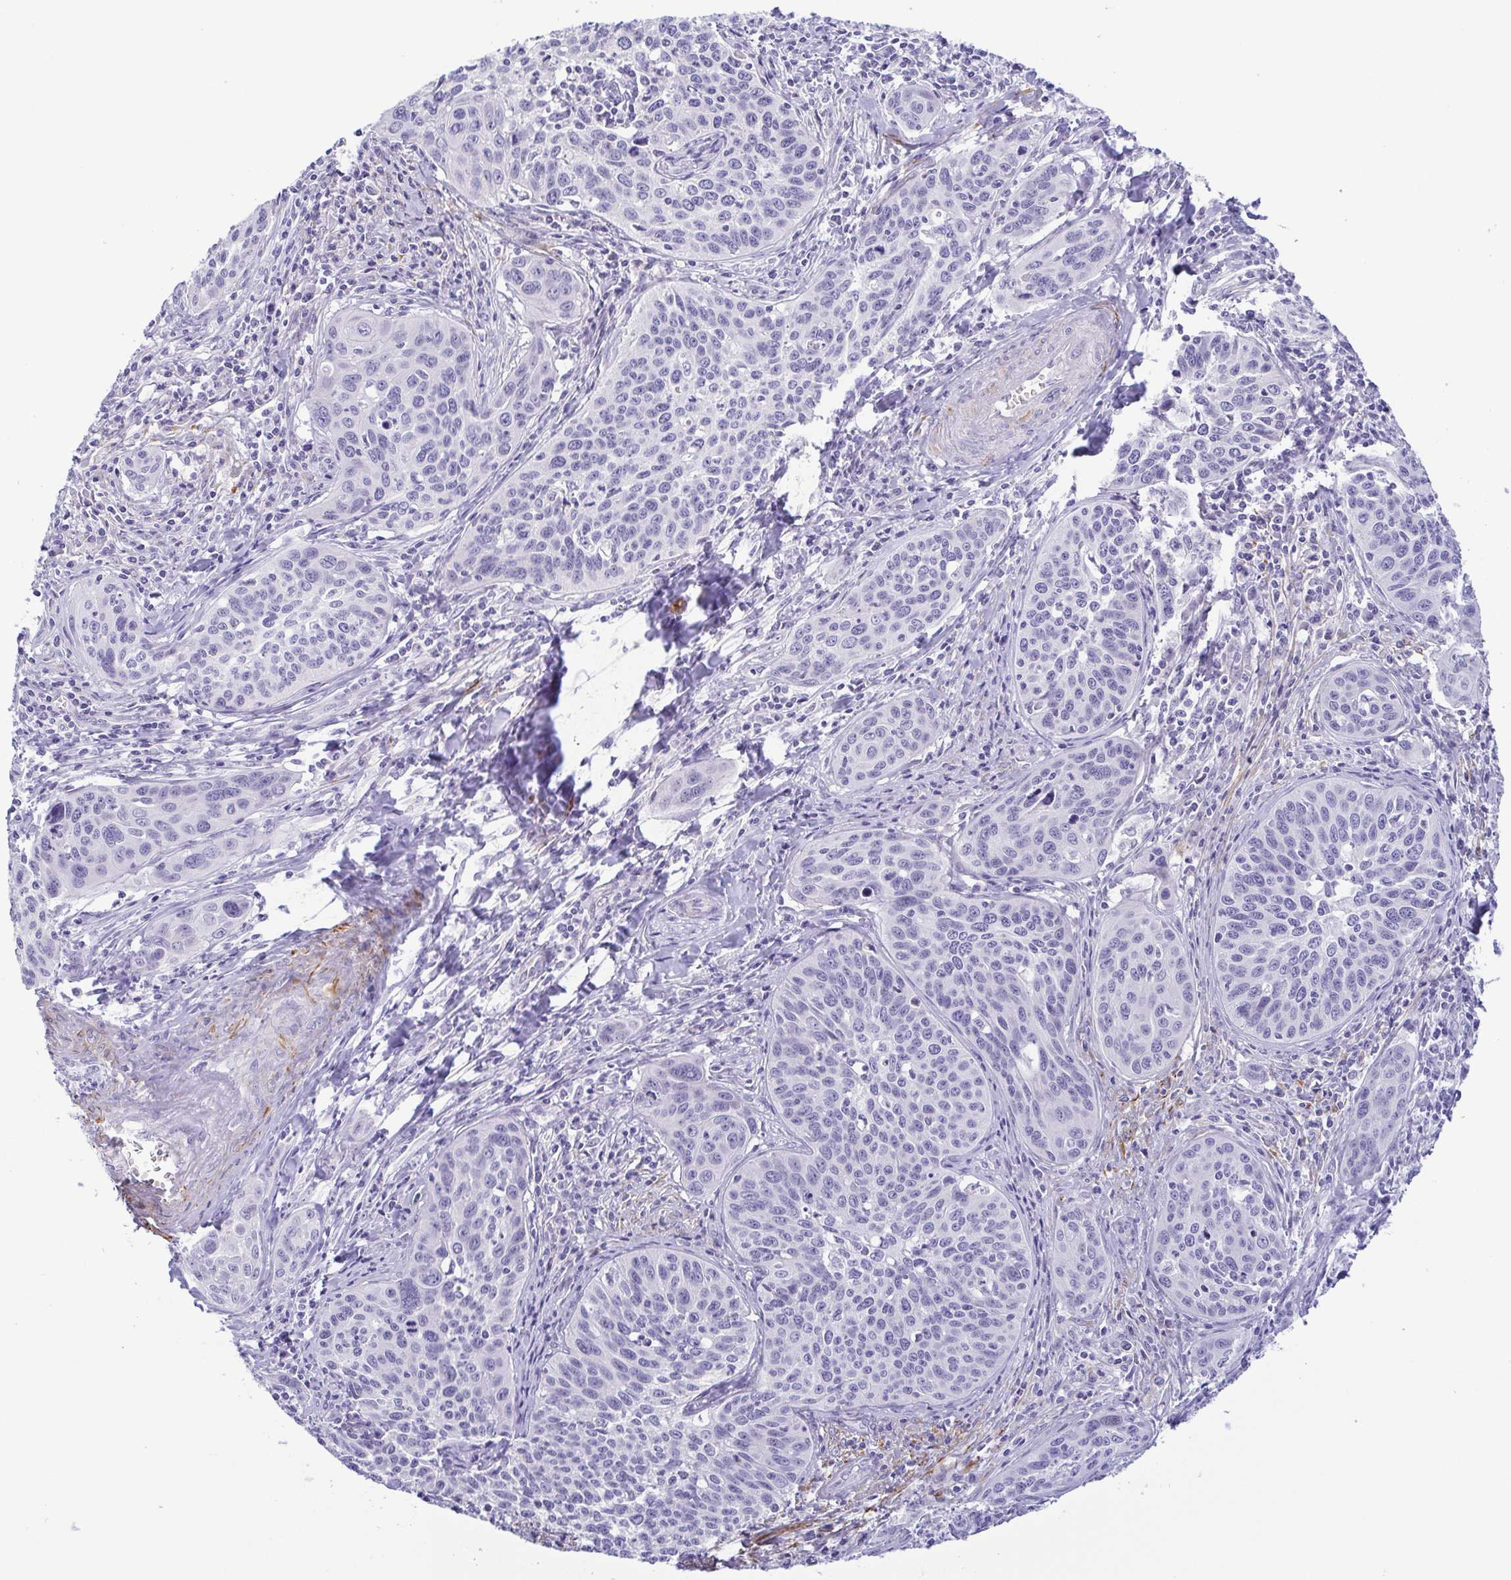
{"staining": {"intensity": "negative", "quantity": "none", "location": "none"}, "tissue": "cervical cancer", "cell_type": "Tumor cells", "image_type": "cancer", "snomed": [{"axis": "morphology", "description": "Squamous cell carcinoma, NOS"}, {"axis": "topography", "description": "Cervix"}], "caption": "Tumor cells are negative for protein expression in human squamous cell carcinoma (cervical).", "gene": "MYL7", "patient": {"sex": "female", "age": 31}}